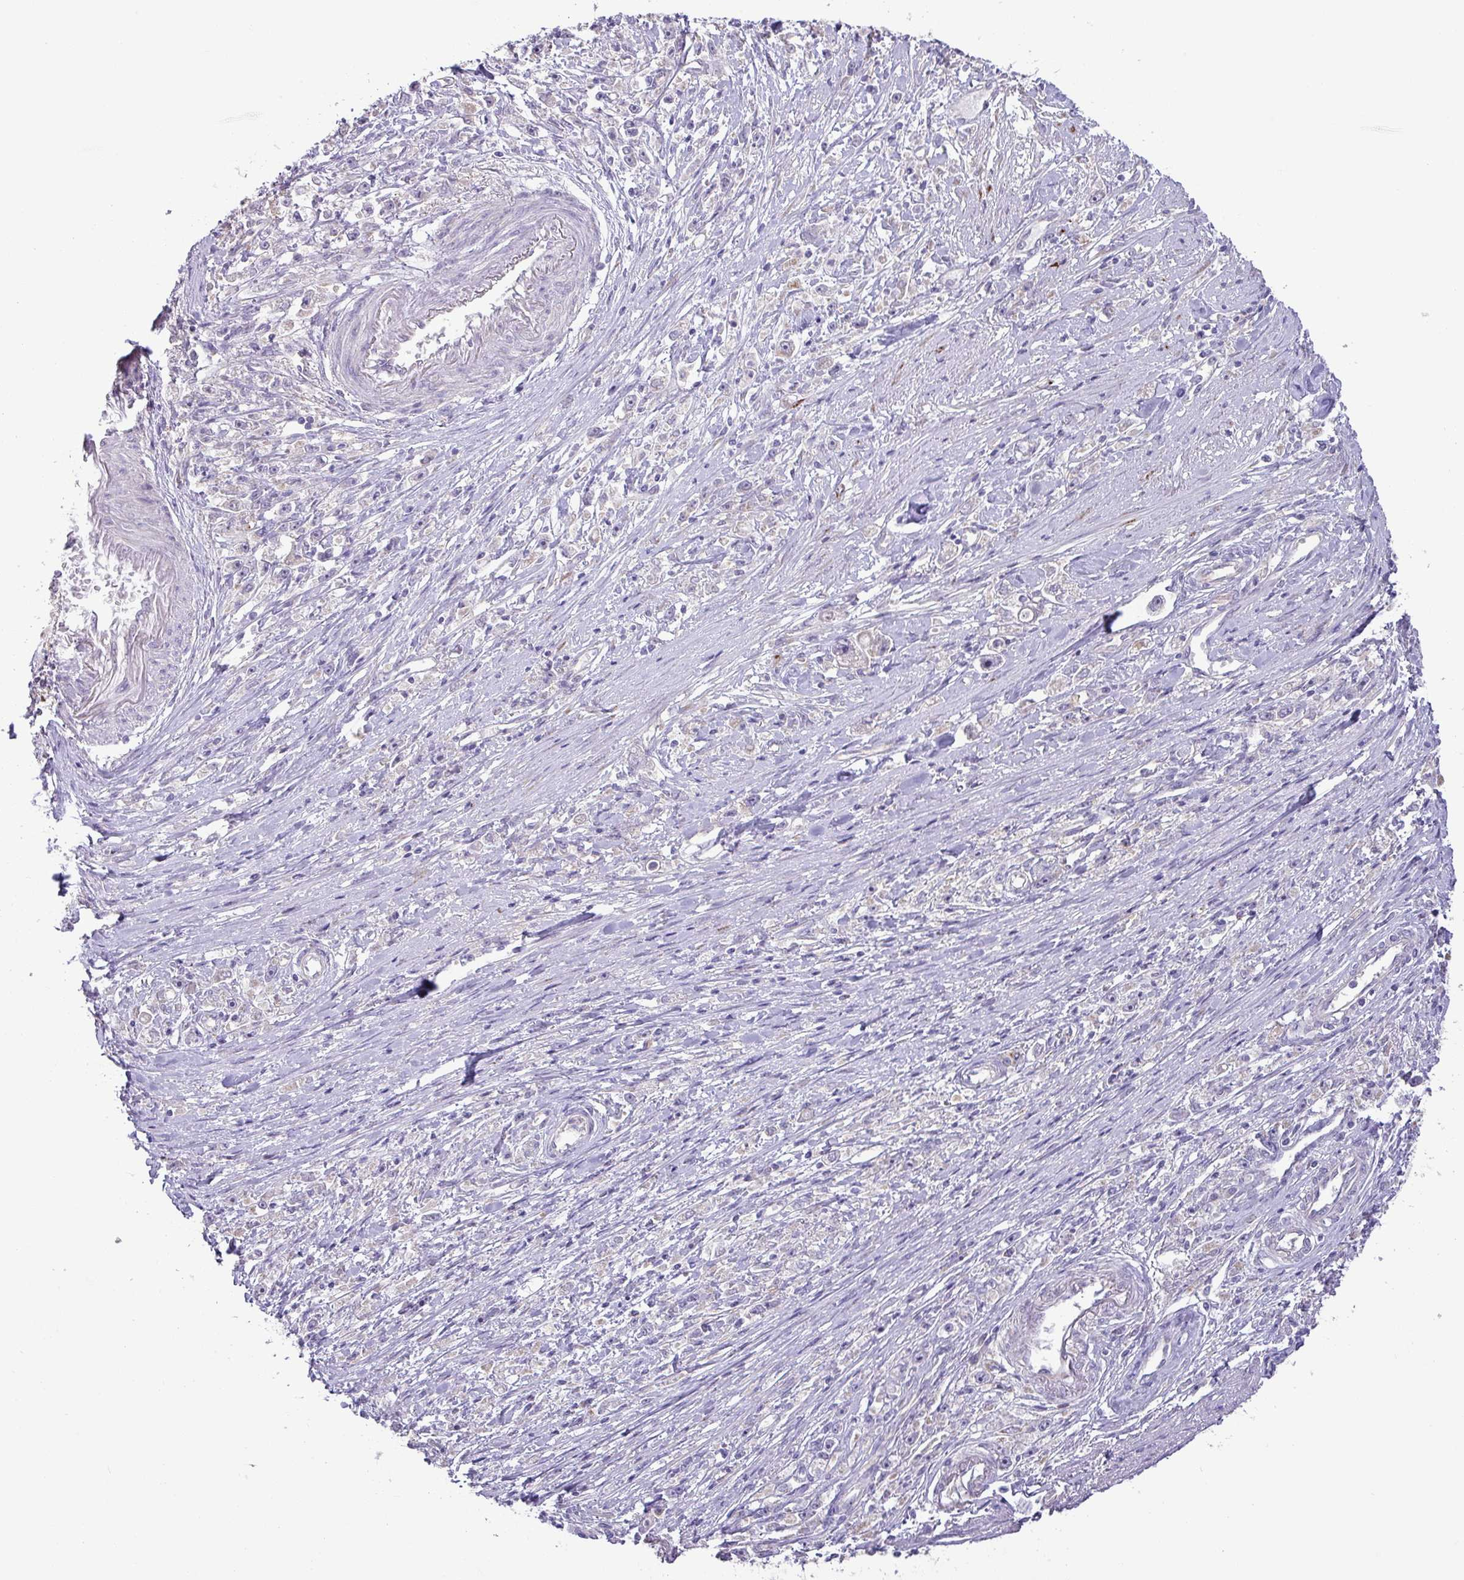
{"staining": {"intensity": "negative", "quantity": "none", "location": "none"}, "tissue": "stomach cancer", "cell_type": "Tumor cells", "image_type": "cancer", "snomed": [{"axis": "morphology", "description": "Adenocarcinoma, NOS"}, {"axis": "topography", "description": "Stomach"}], "caption": "Immunohistochemistry of human stomach adenocarcinoma reveals no positivity in tumor cells.", "gene": "GALNT12", "patient": {"sex": "female", "age": 59}}